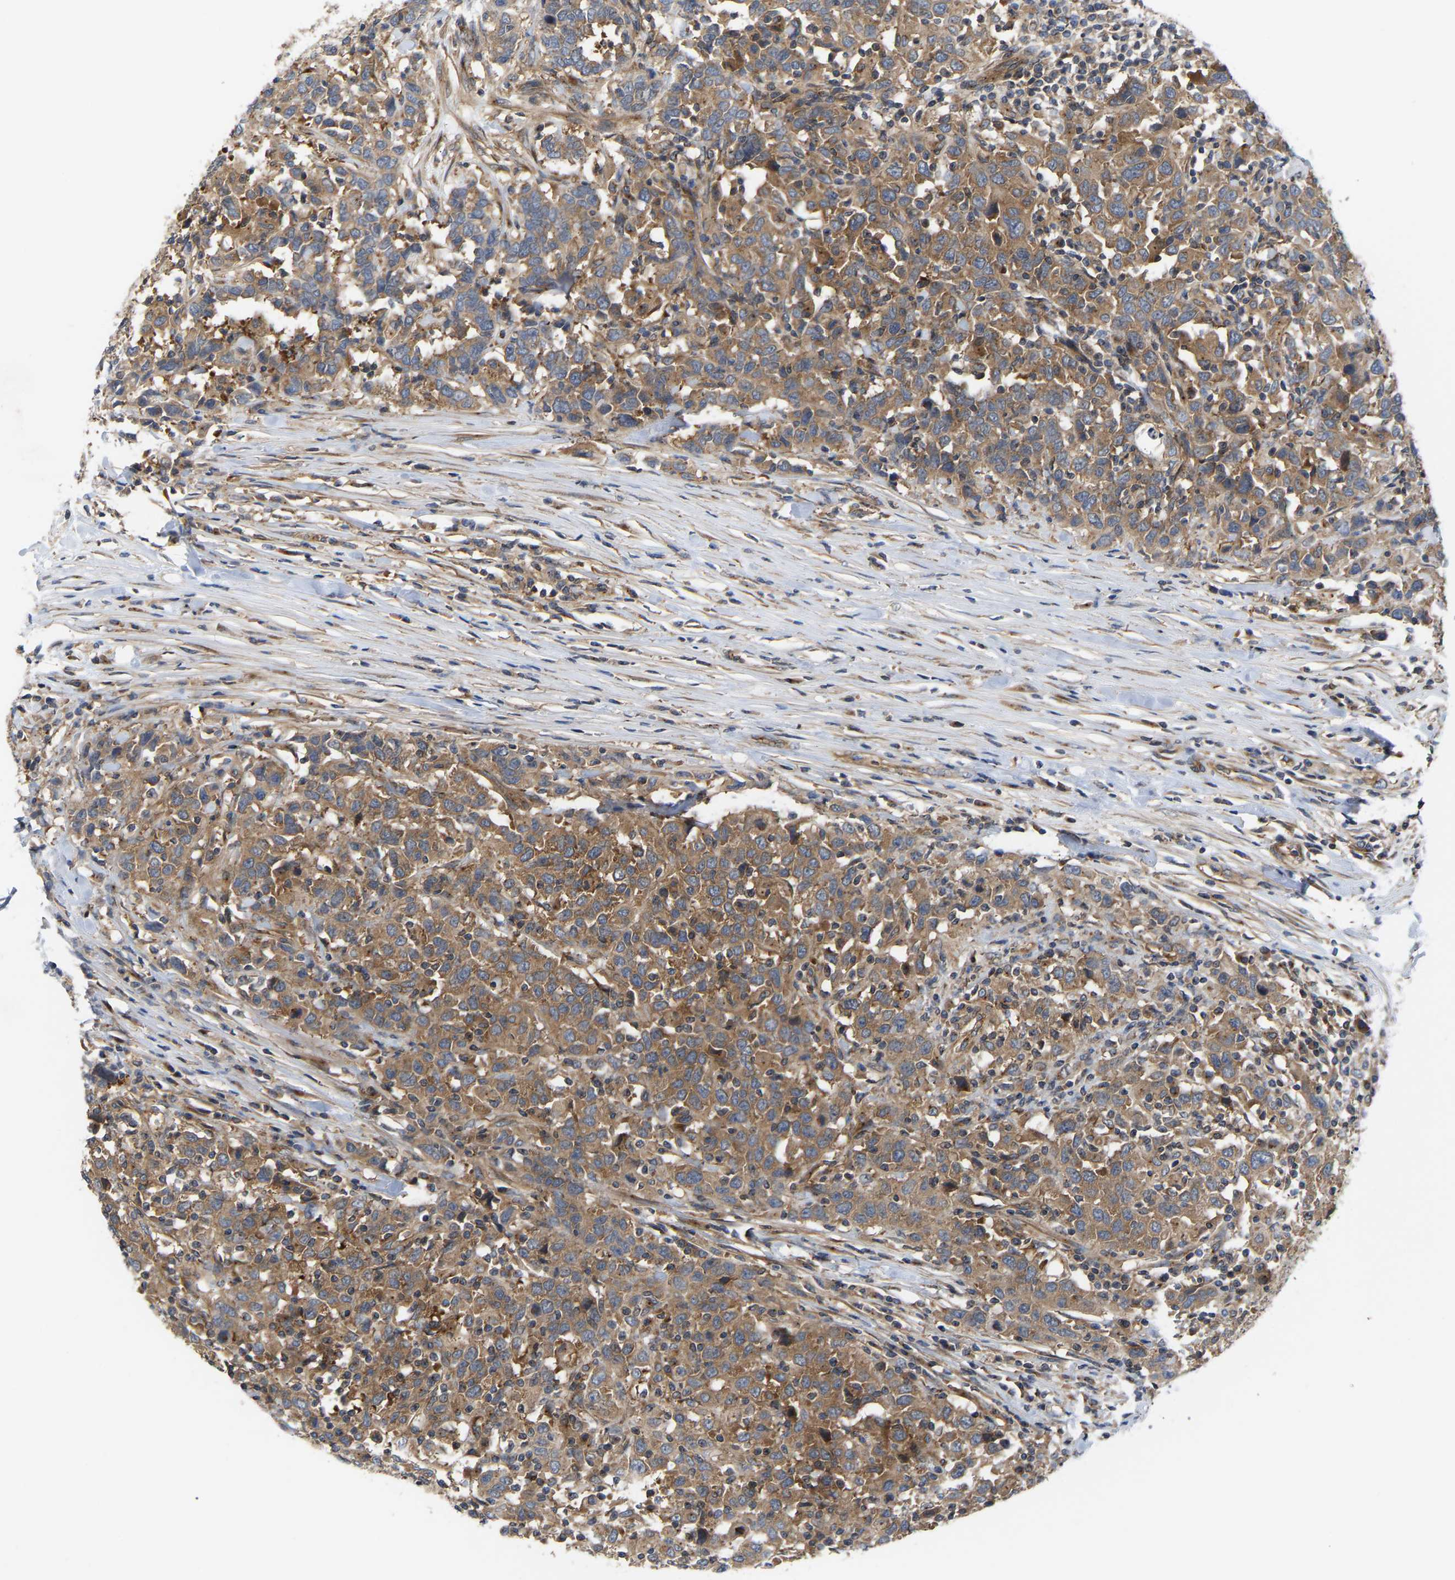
{"staining": {"intensity": "moderate", "quantity": ">75%", "location": "cytoplasmic/membranous"}, "tissue": "urothelial cancer", "cell_type": "Tumor cells", "image_type": "cancer", "snomed": [{"axis": "morphology", "description": "Urothelial carcinoma, High grade"}, {"axis": "topography", "description": "Urinary bladder"}], "caption": "Immunohistochemistry (IHC) image of neoplastic tissue: urothelial cancer stained using IHC shows medium levels of moderate protein expression localized specifically in the cytoplasmic/membranous of tumor cells, appearing as a cytoplasmic/membranous brown color.", "gene": "LAPTM4B", "patient": {"sex": "male", "age": 61}}